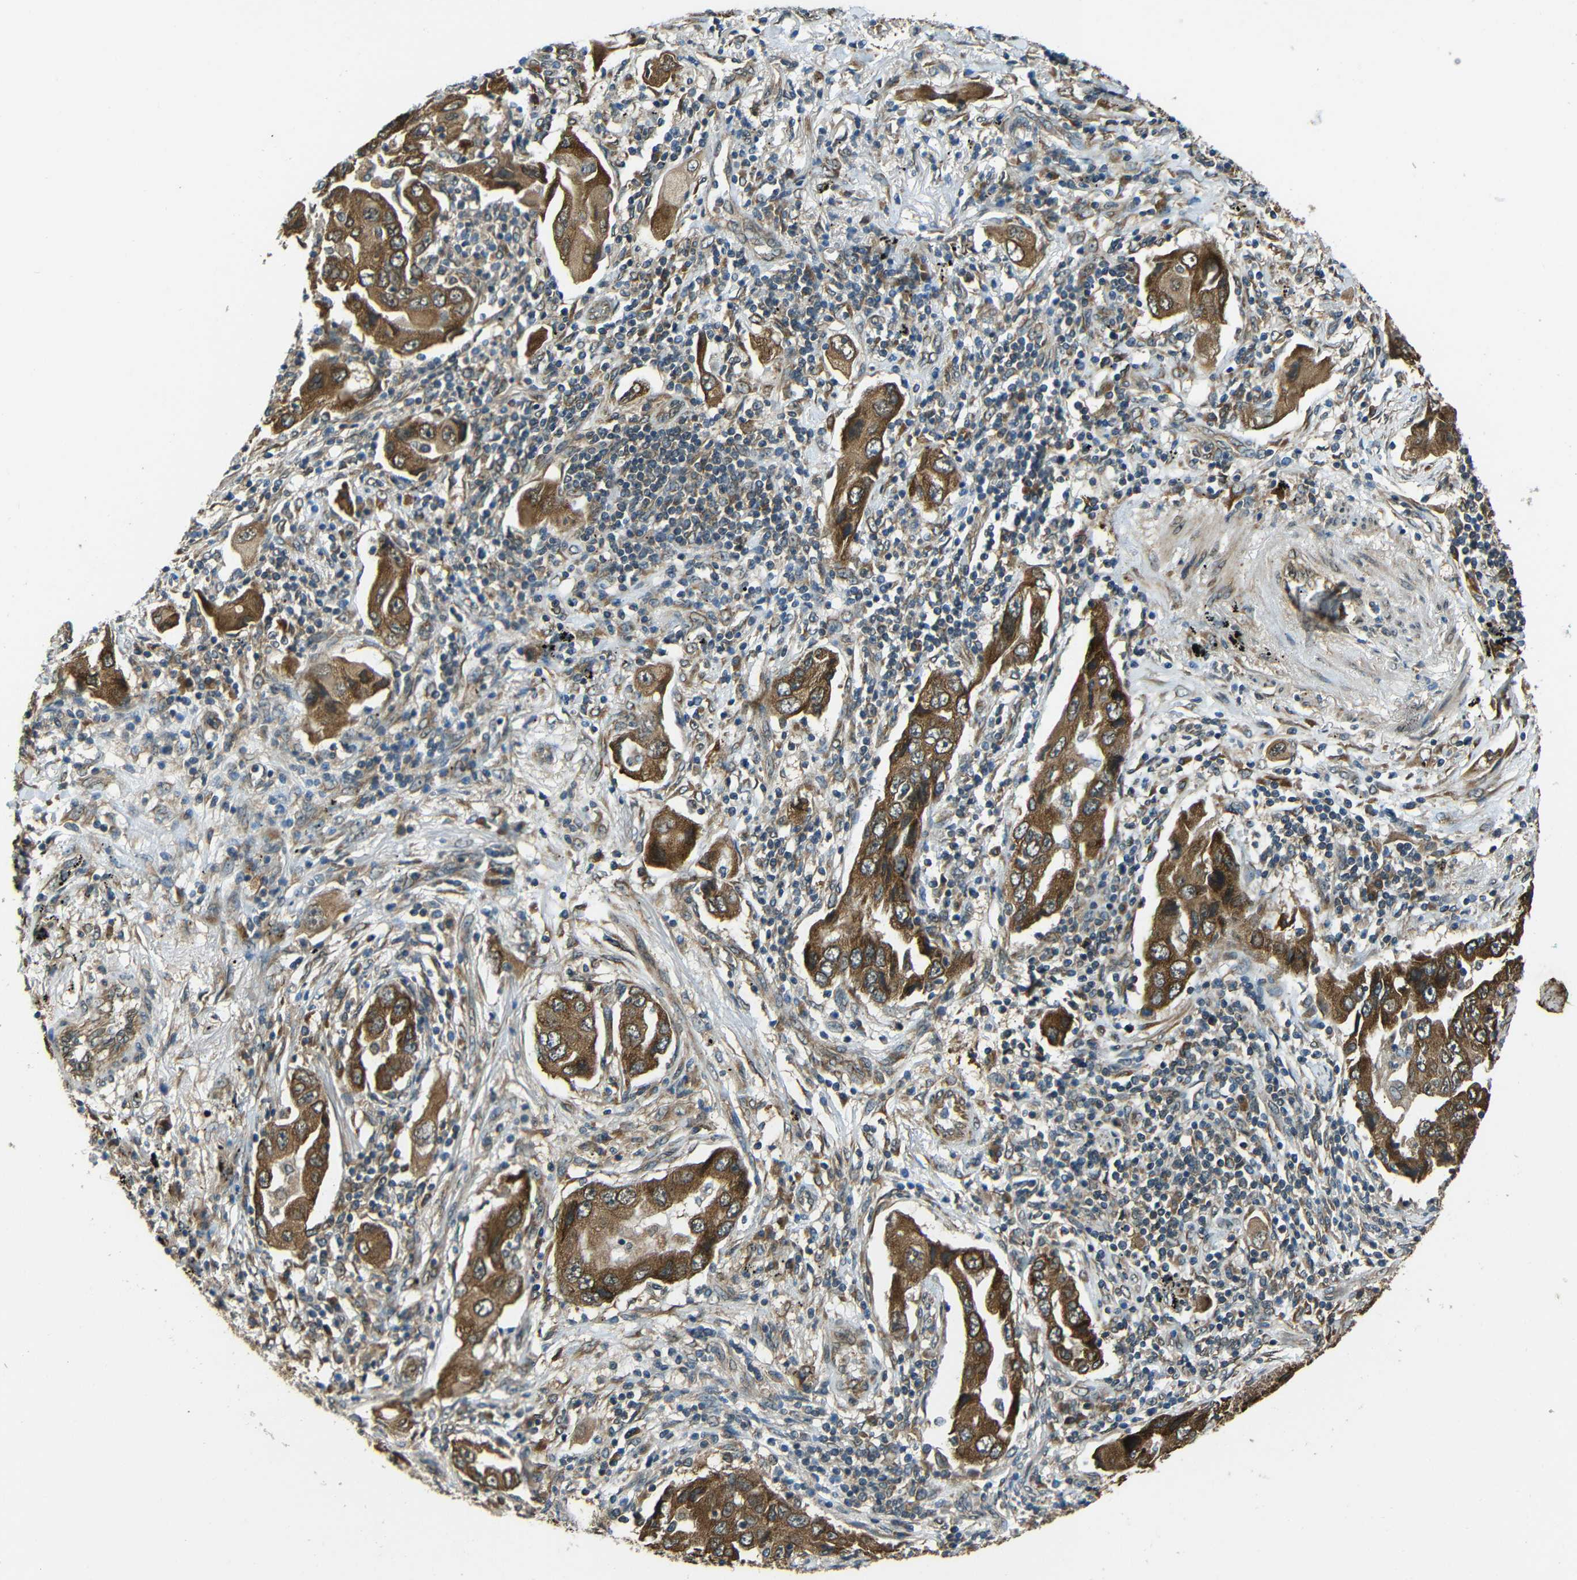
{"staining": {"intensity": "strong", "quantity": "25%-75%", "location": "cytoplasmic/membranous"}, "tissue": "lung cancer", "cell_type": "Tumor cells", "image_type": "cancer", "snomed": [{"axis": "morphology", "description": "Adenocarcinoma, NOS"}, {"axis": "topography", "description": "Lung"}], "caption": "DAB immunohistochemical staining of adenocarcinoma (lung) exhibits strong cytoplasmic/membranous protein staining in about 25%-75% of tumor cells.", "gene": "VAPB", "patient": {"sex": "female", "age": 65}}